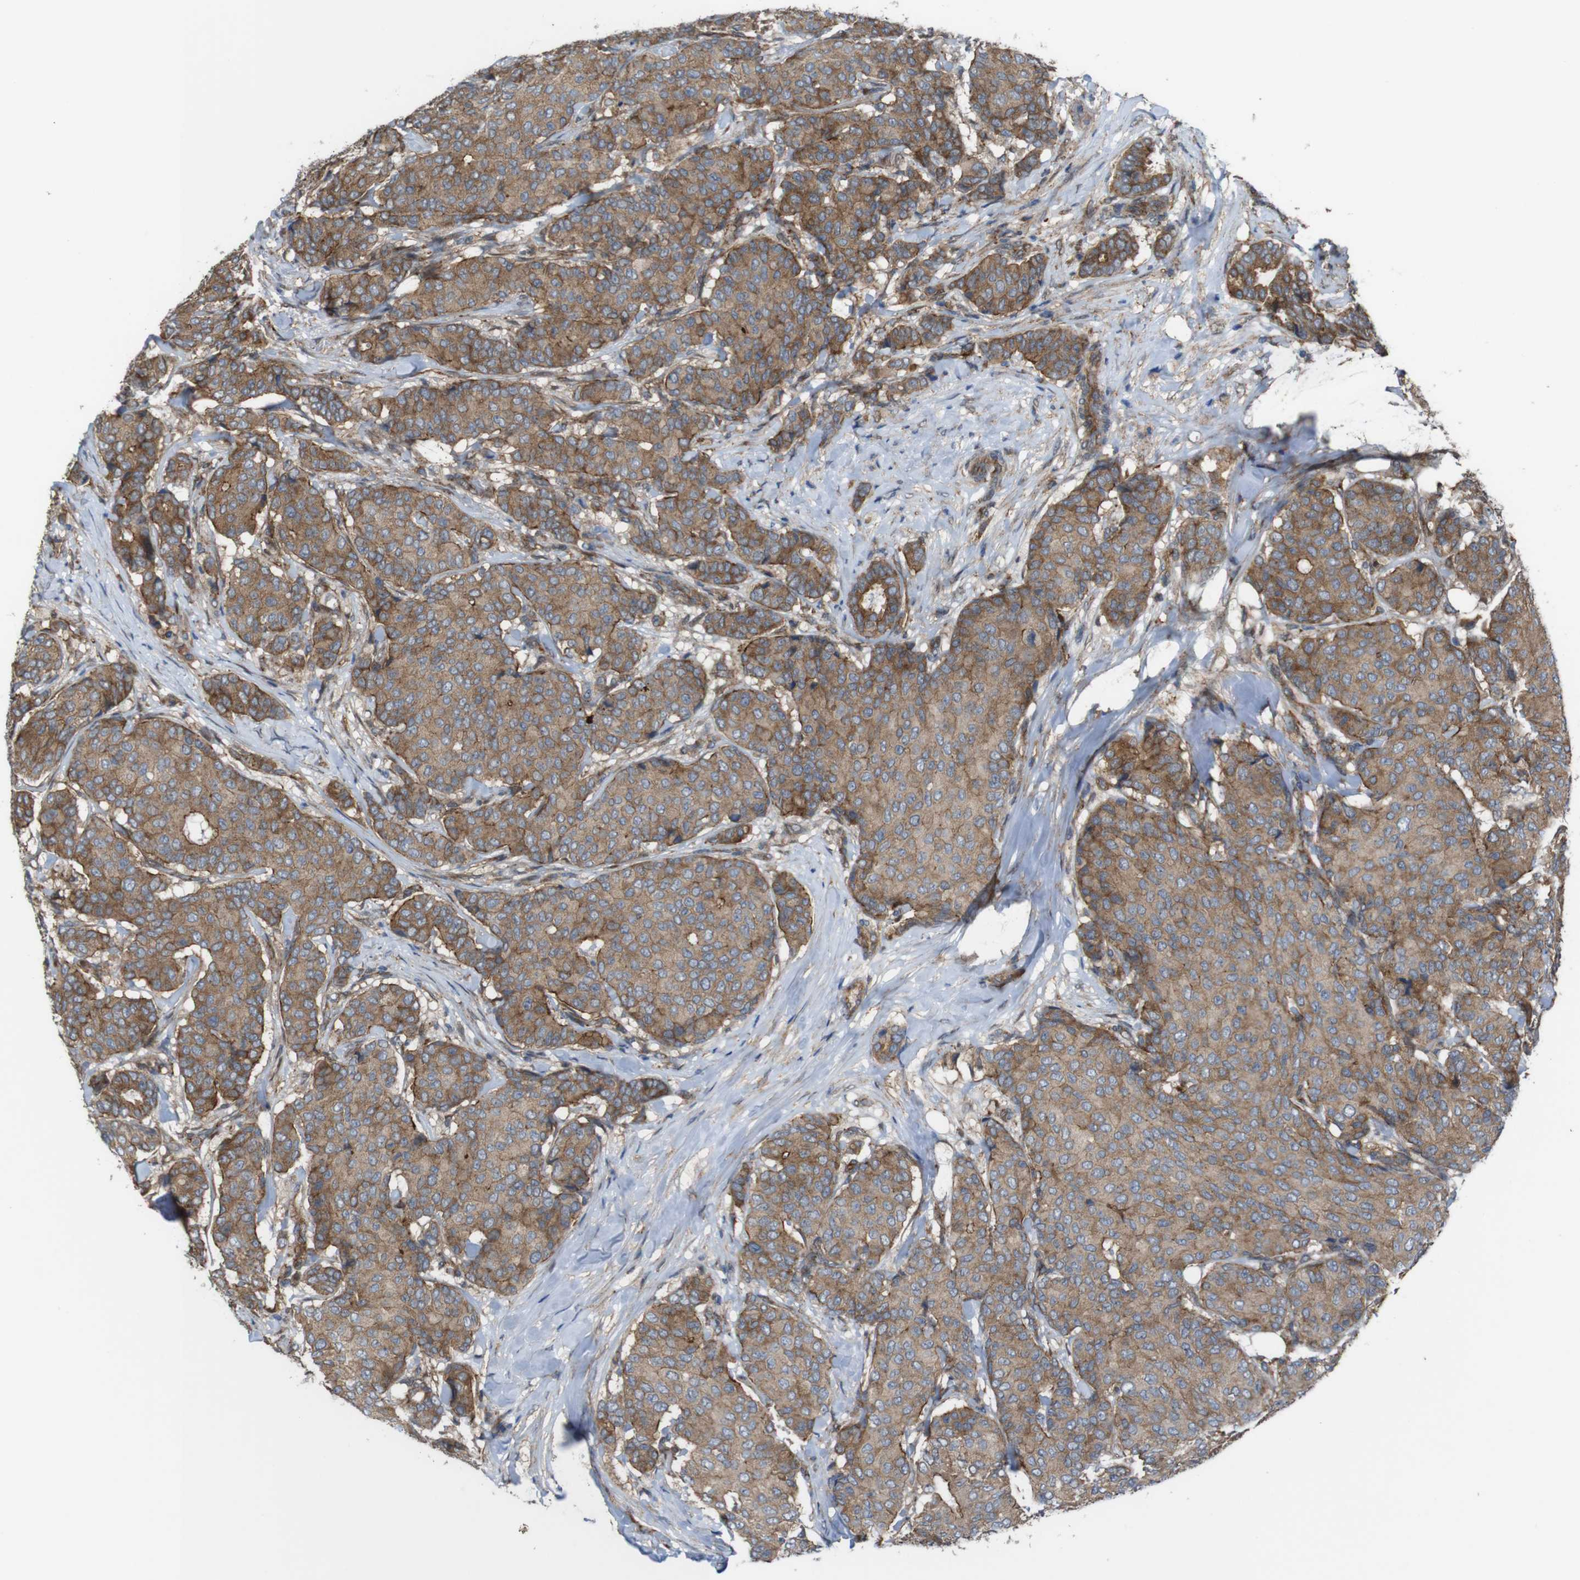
{"staining": {"intensity": "moderate", "quantity": ">75%", "location": "cytoplasmic/membranous"}, "tissue": "breast cancer", "cell_type": "Tumor cells", "image_type": "cancer", "snomed": [{"axis": "morphology", "description": "Duct carcinoma"}, {"axis": "topography", "description": "Breast"}], "caption": "Immunohistochemical staining of human breast cancer (infiltrating ductal carcinoma) reveals moderate cytoplasmic/membranous protein expression in about >75% of tumor cells.", "gene": "PTGER4", "patient": {"sex": "female", "age": 75}}